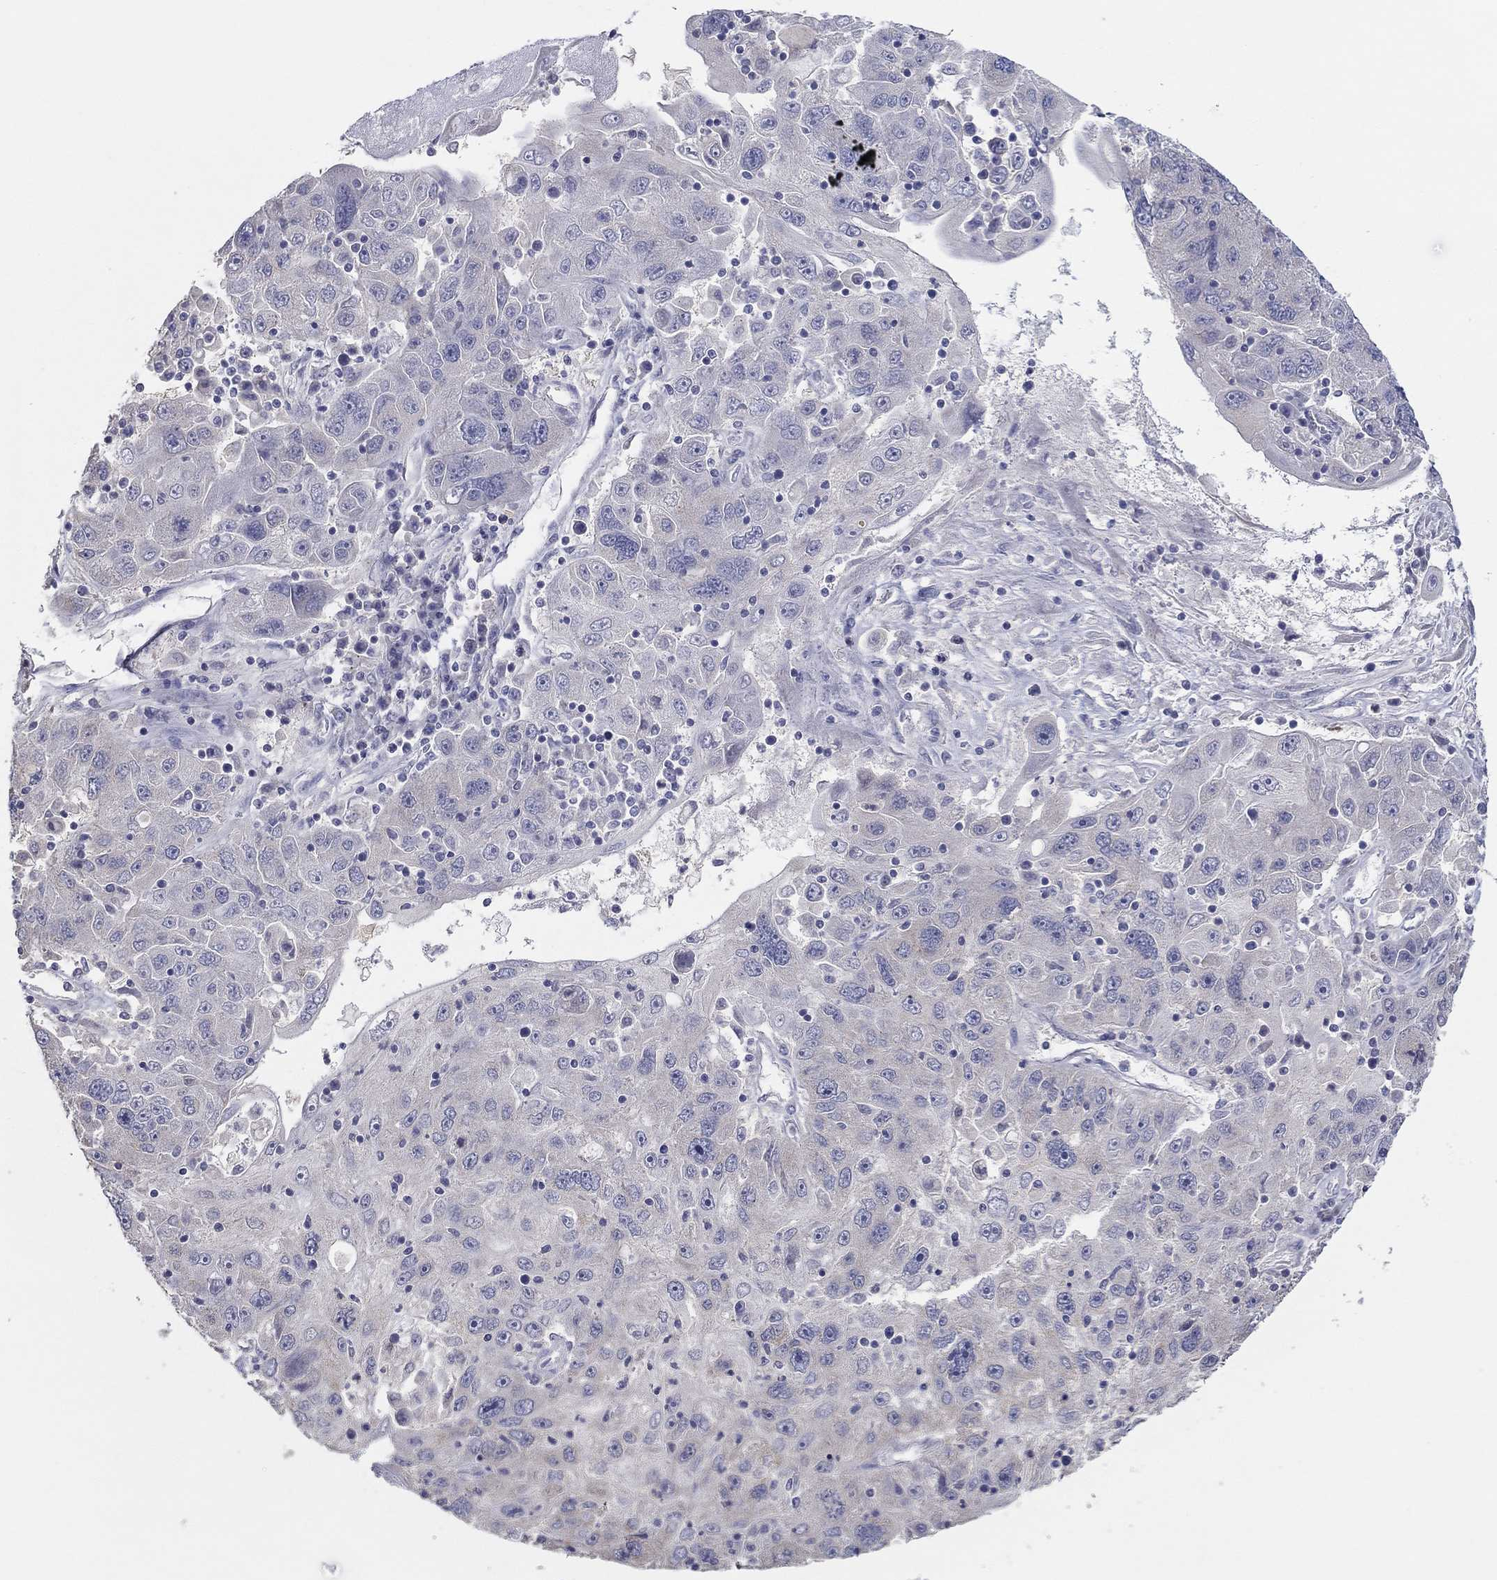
{"staining": {"intensity": "negative", "quantity": "none", "location": "none"}, "tissue": "stomach cancer", "cell_type": "Tumor cells", "image_type": "cancer", "snomed": [{"axis": "morphology", "description": "Adenocarcinoma, NOS"}, {"axis": "topography", "description": "Stomach"}], "caption": "Human stomach adenocarcinoma stained for a protein using IHC exhibits no expression in tumor cells.", "gene": "DOCK3", "patient": {"sex": "male", "age": 56}}